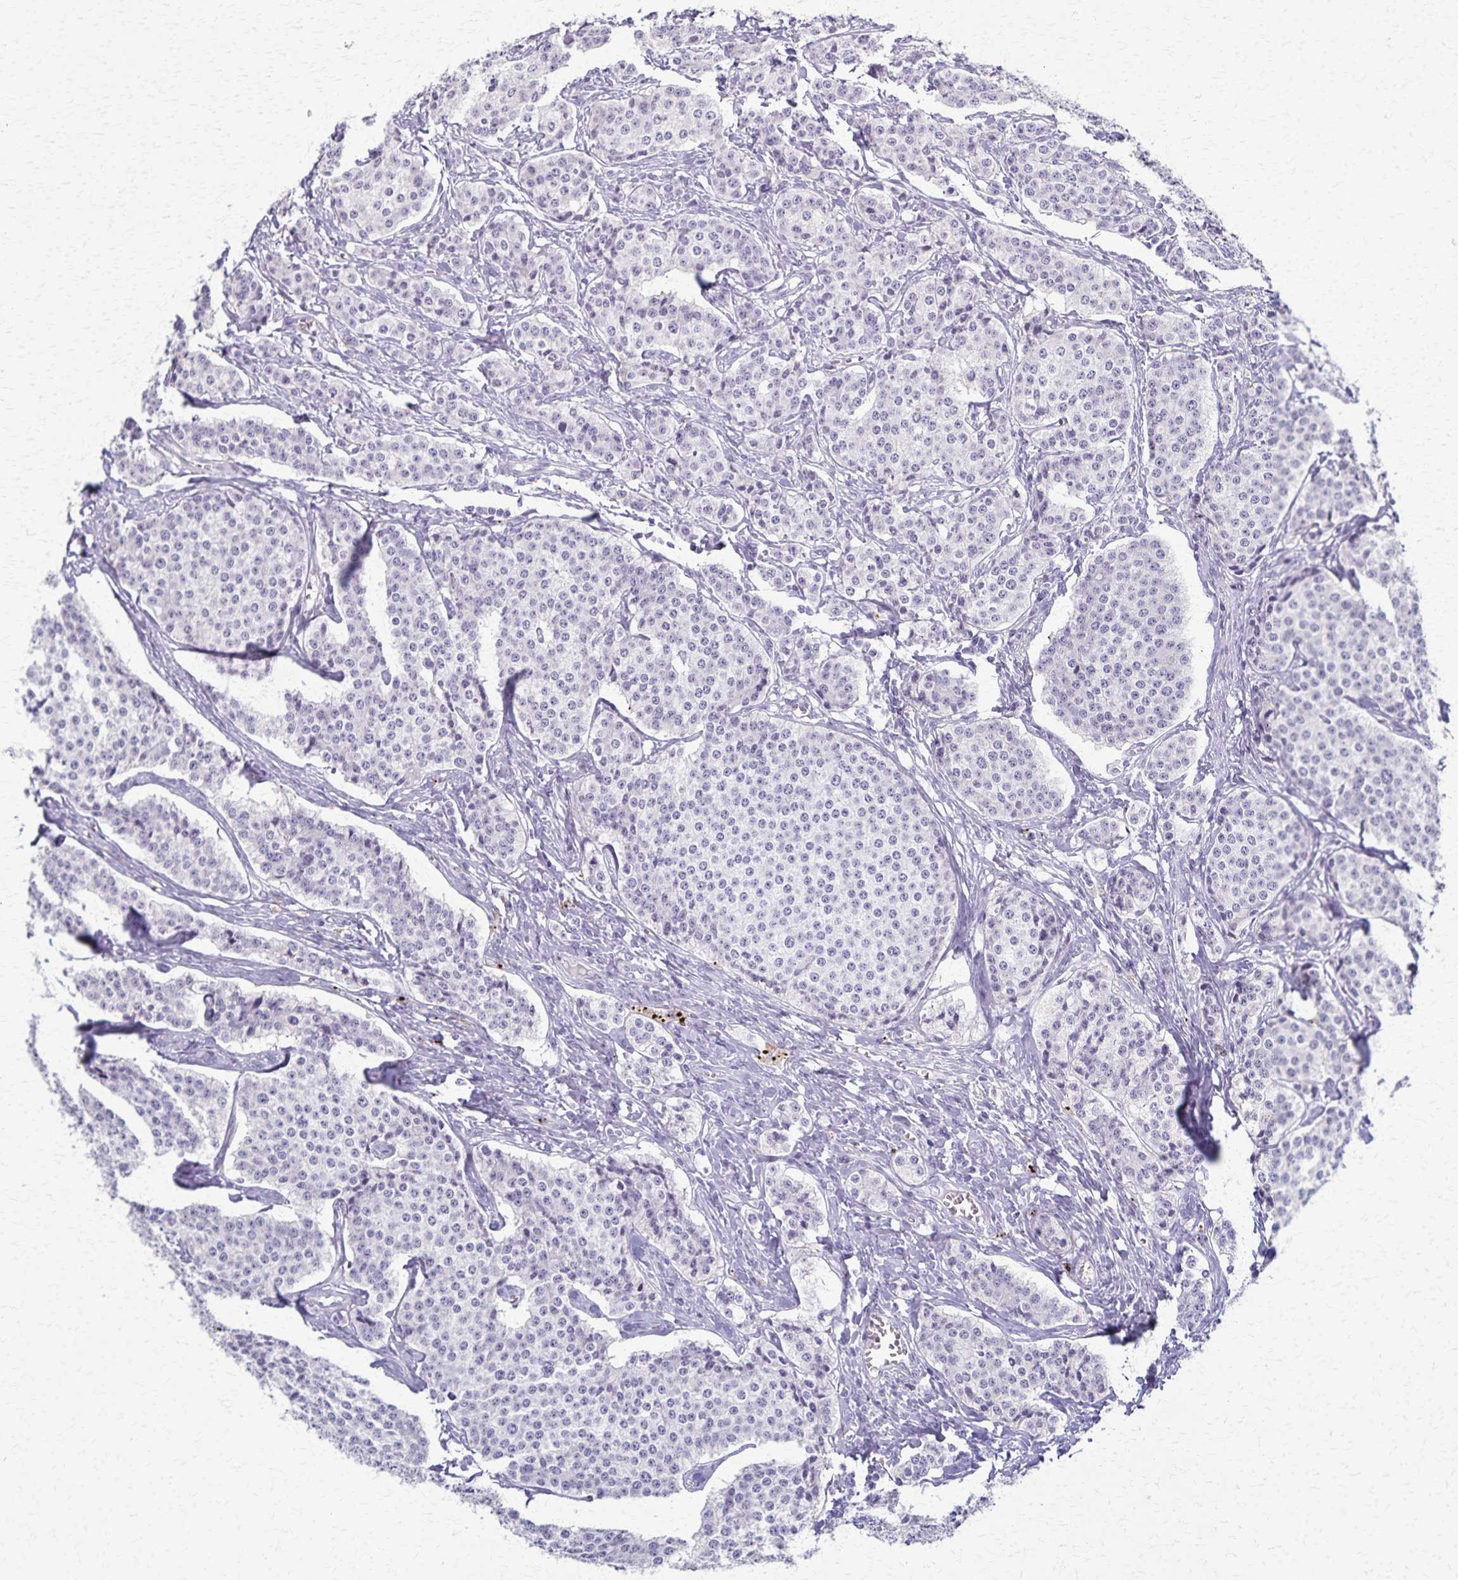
{"staining": {"intensity": "negative", "quantity": "none", "location": "none"}, "tissue": "carcinoid", "cell_type": "Tumor cells", "image_type": "cancer", "snomed": [{"axis": "morphology", "description": "Carcinoid, malignant, NOS"}, {"axis": "topography", "description": "Small intestine"}], "caption": "Malignant carcinoid was stained to show a protein in brown. There is no significant expression in tumor cells.", "gene": "TMEM60", "patient": {"sex": "female", "age": 64}}